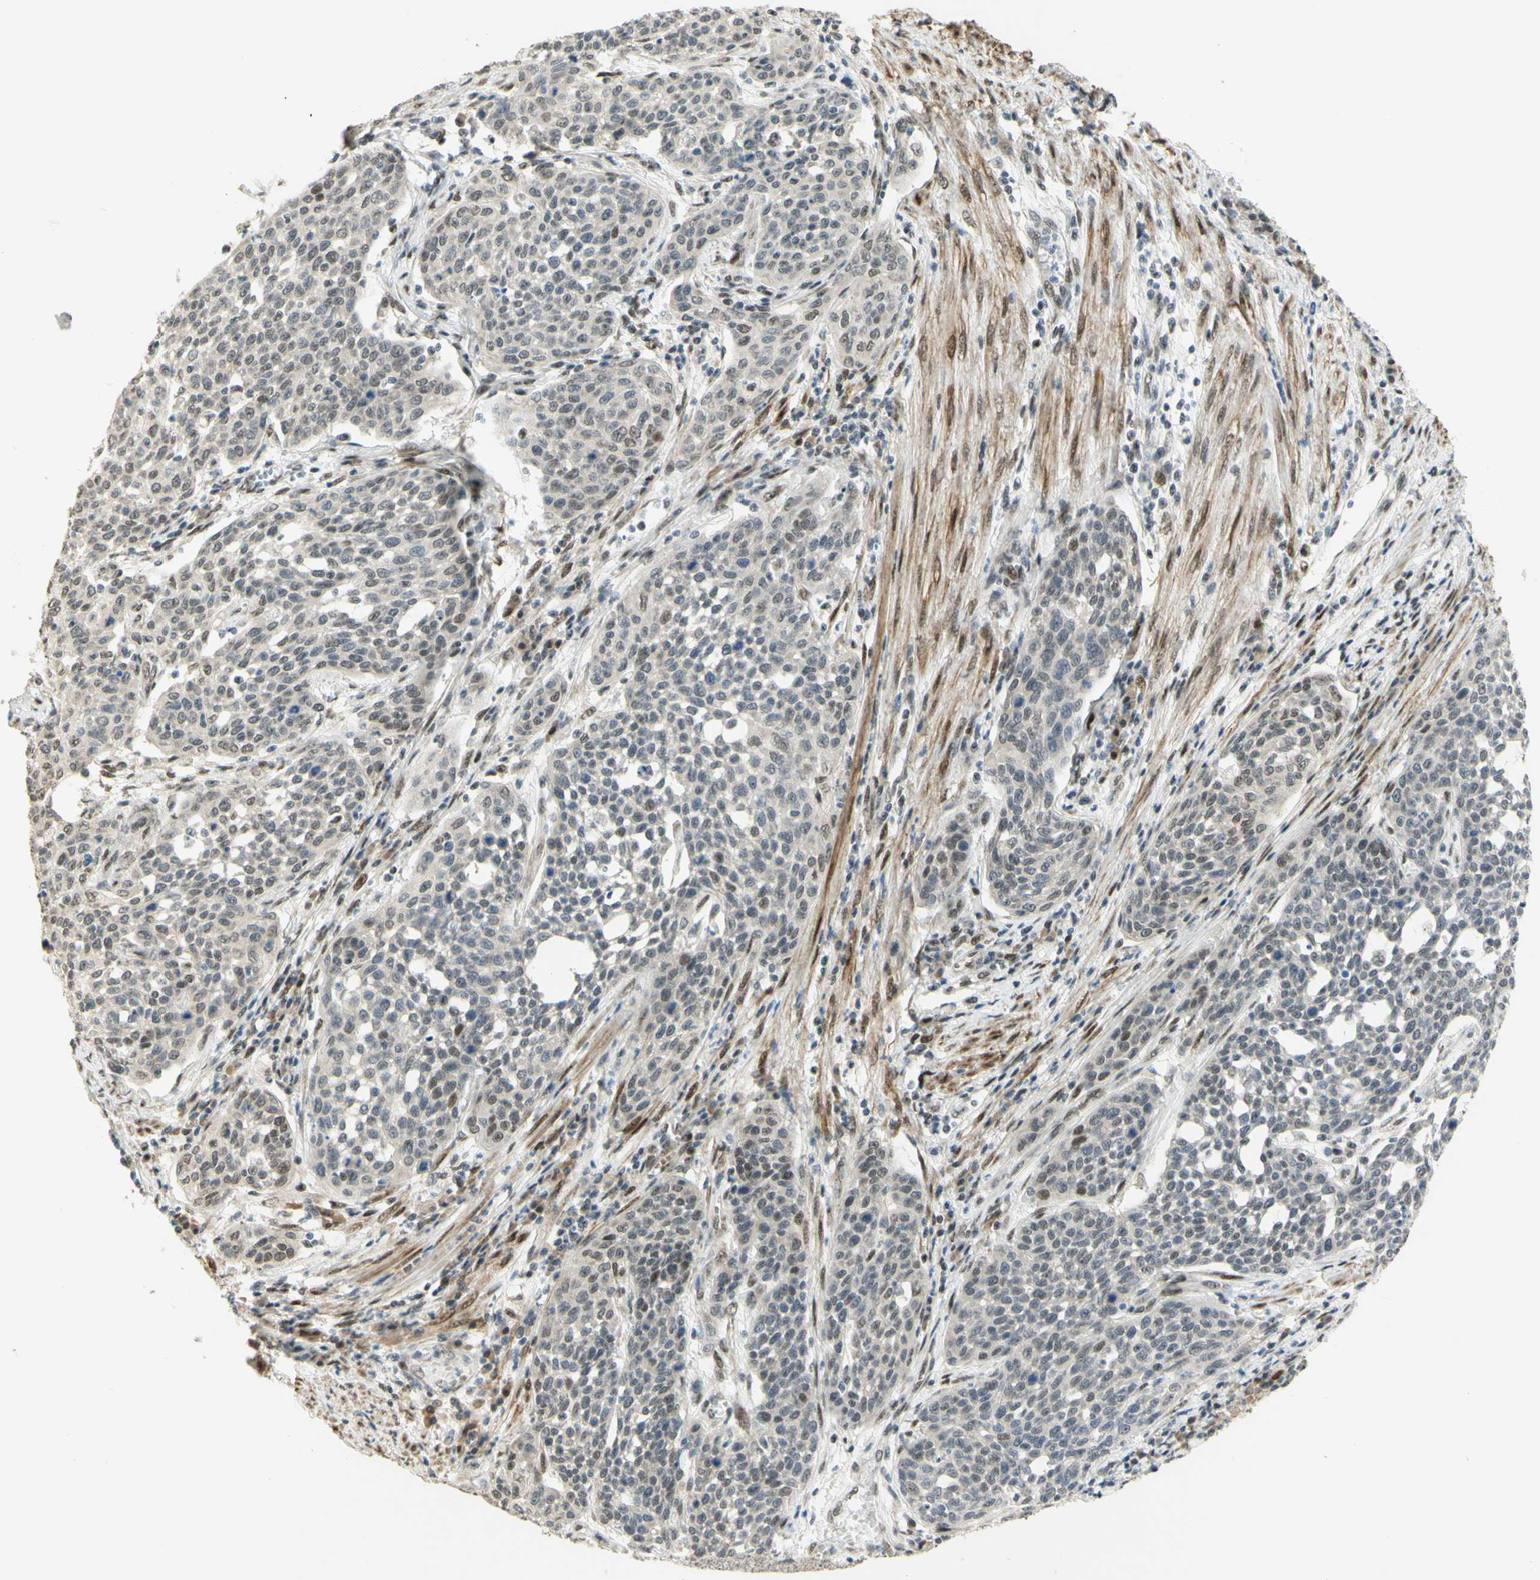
{"staining": {"intensity": "weak", "quantity": "25%-75%", "location": "nuclear"}, "tissue": "cervical cancer", "cell_type": "Tumor cells", "image_type": "cancer", "snomed": [{"axis": "morphology", "description": "Squamous cell carcinoma, NOS"}, {"axis": "topography", "description": "Cervix"}], "caption": "Cervical squamous cell carcinoma was stained to show a protein in brown. There is low levels of weak nuclear positivity in about 25%-75% of tumor cells.", "gene": "DDX1", "patient": {"sex": "female", "age": 34}}